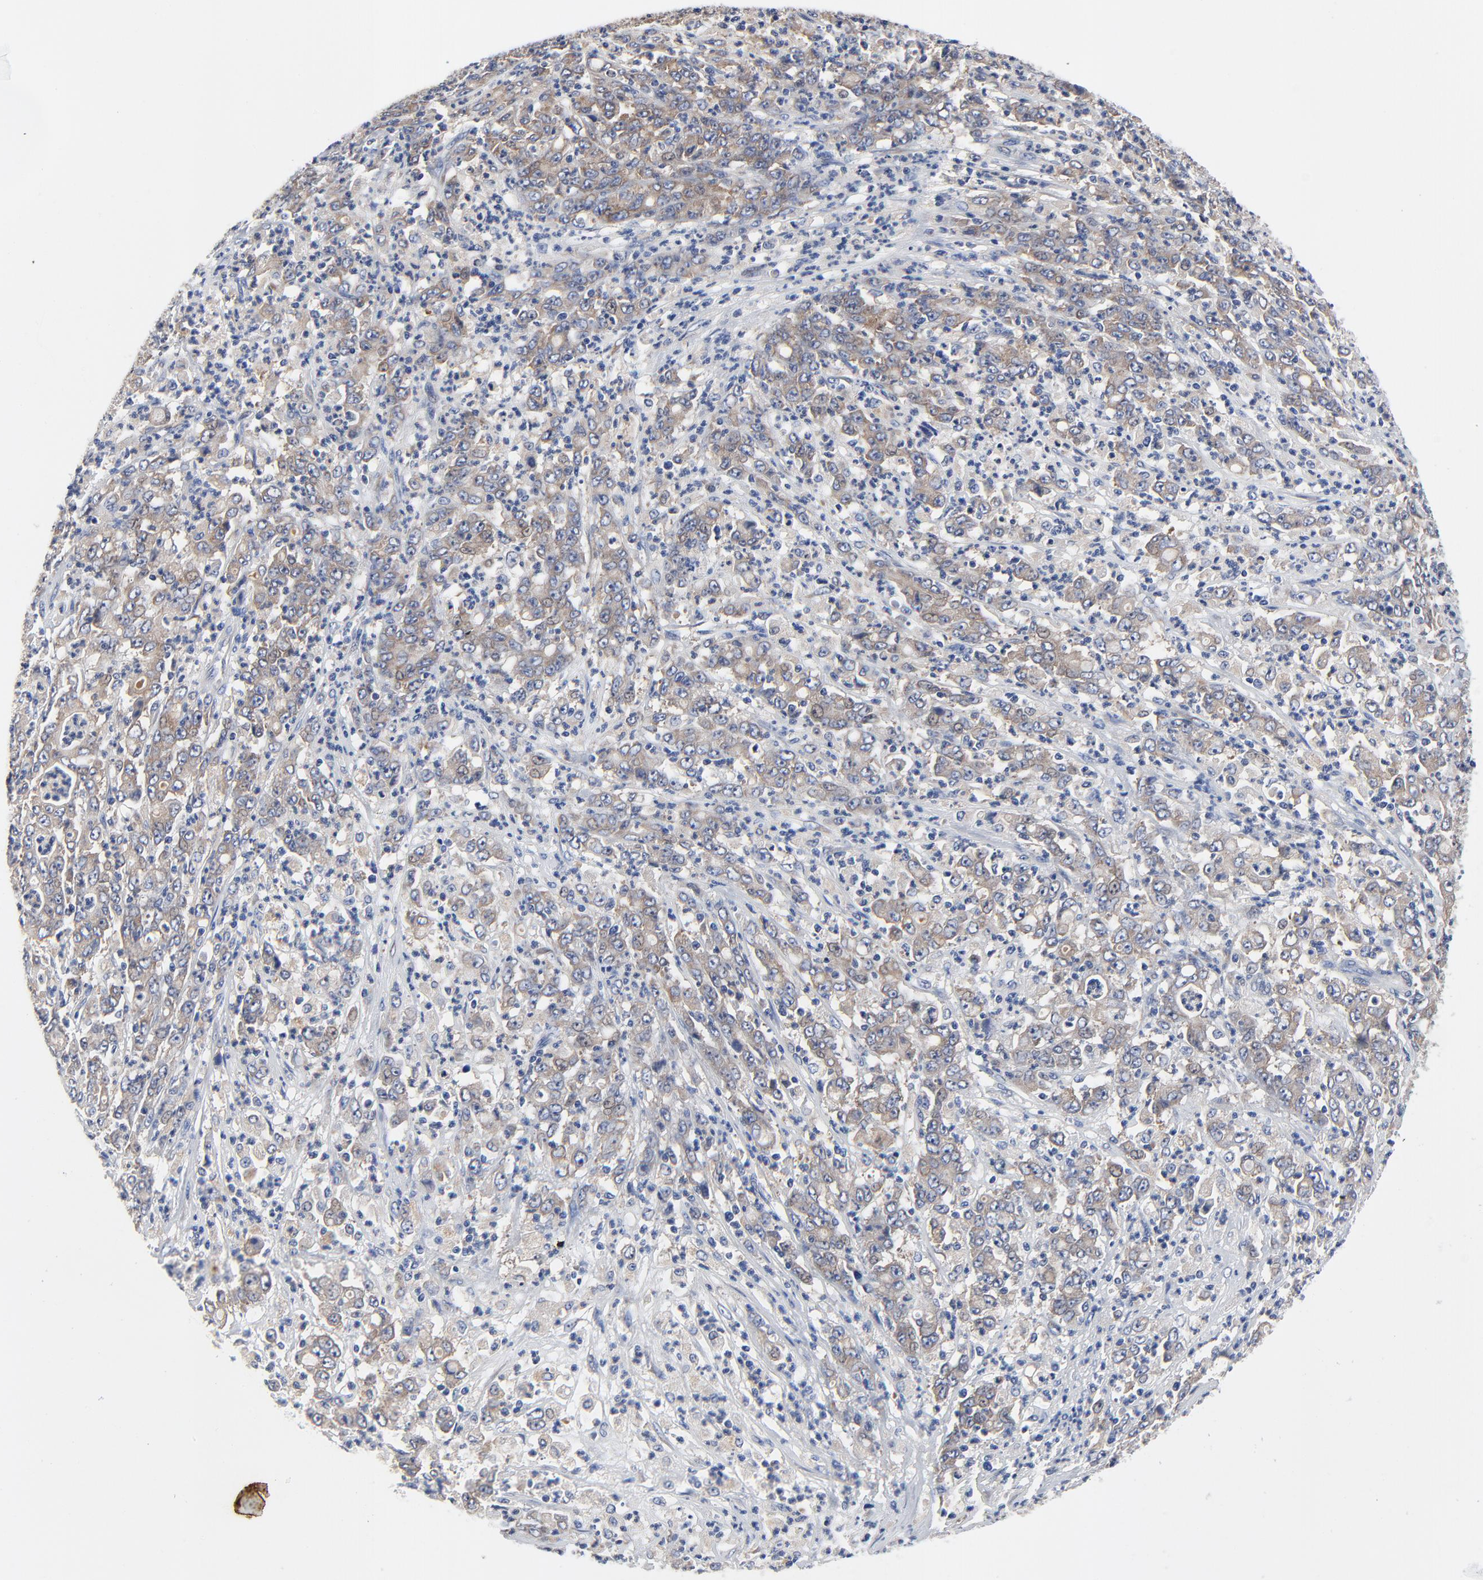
{"staining": {"intensity": "moderate", "quantity": ">75%", "location": "cytoplasmic/membranous"}, "tissue": "stomach cancer", "cell_type": "Tumor cells", "image_type": "cancer", "snomed": [{"axis": "morphology", "description": "Adenocarcinoma, NOS"}, {"axis": "topography", "description": "Stomach, lower"}], "caption": "The immunohistochemical stain shows moderate cytoplasmic/membranous positivity in tumor cells of stomach cancer tissue.", "gene": "VAV2", "patient": {"sex": "female", "age": 71}}